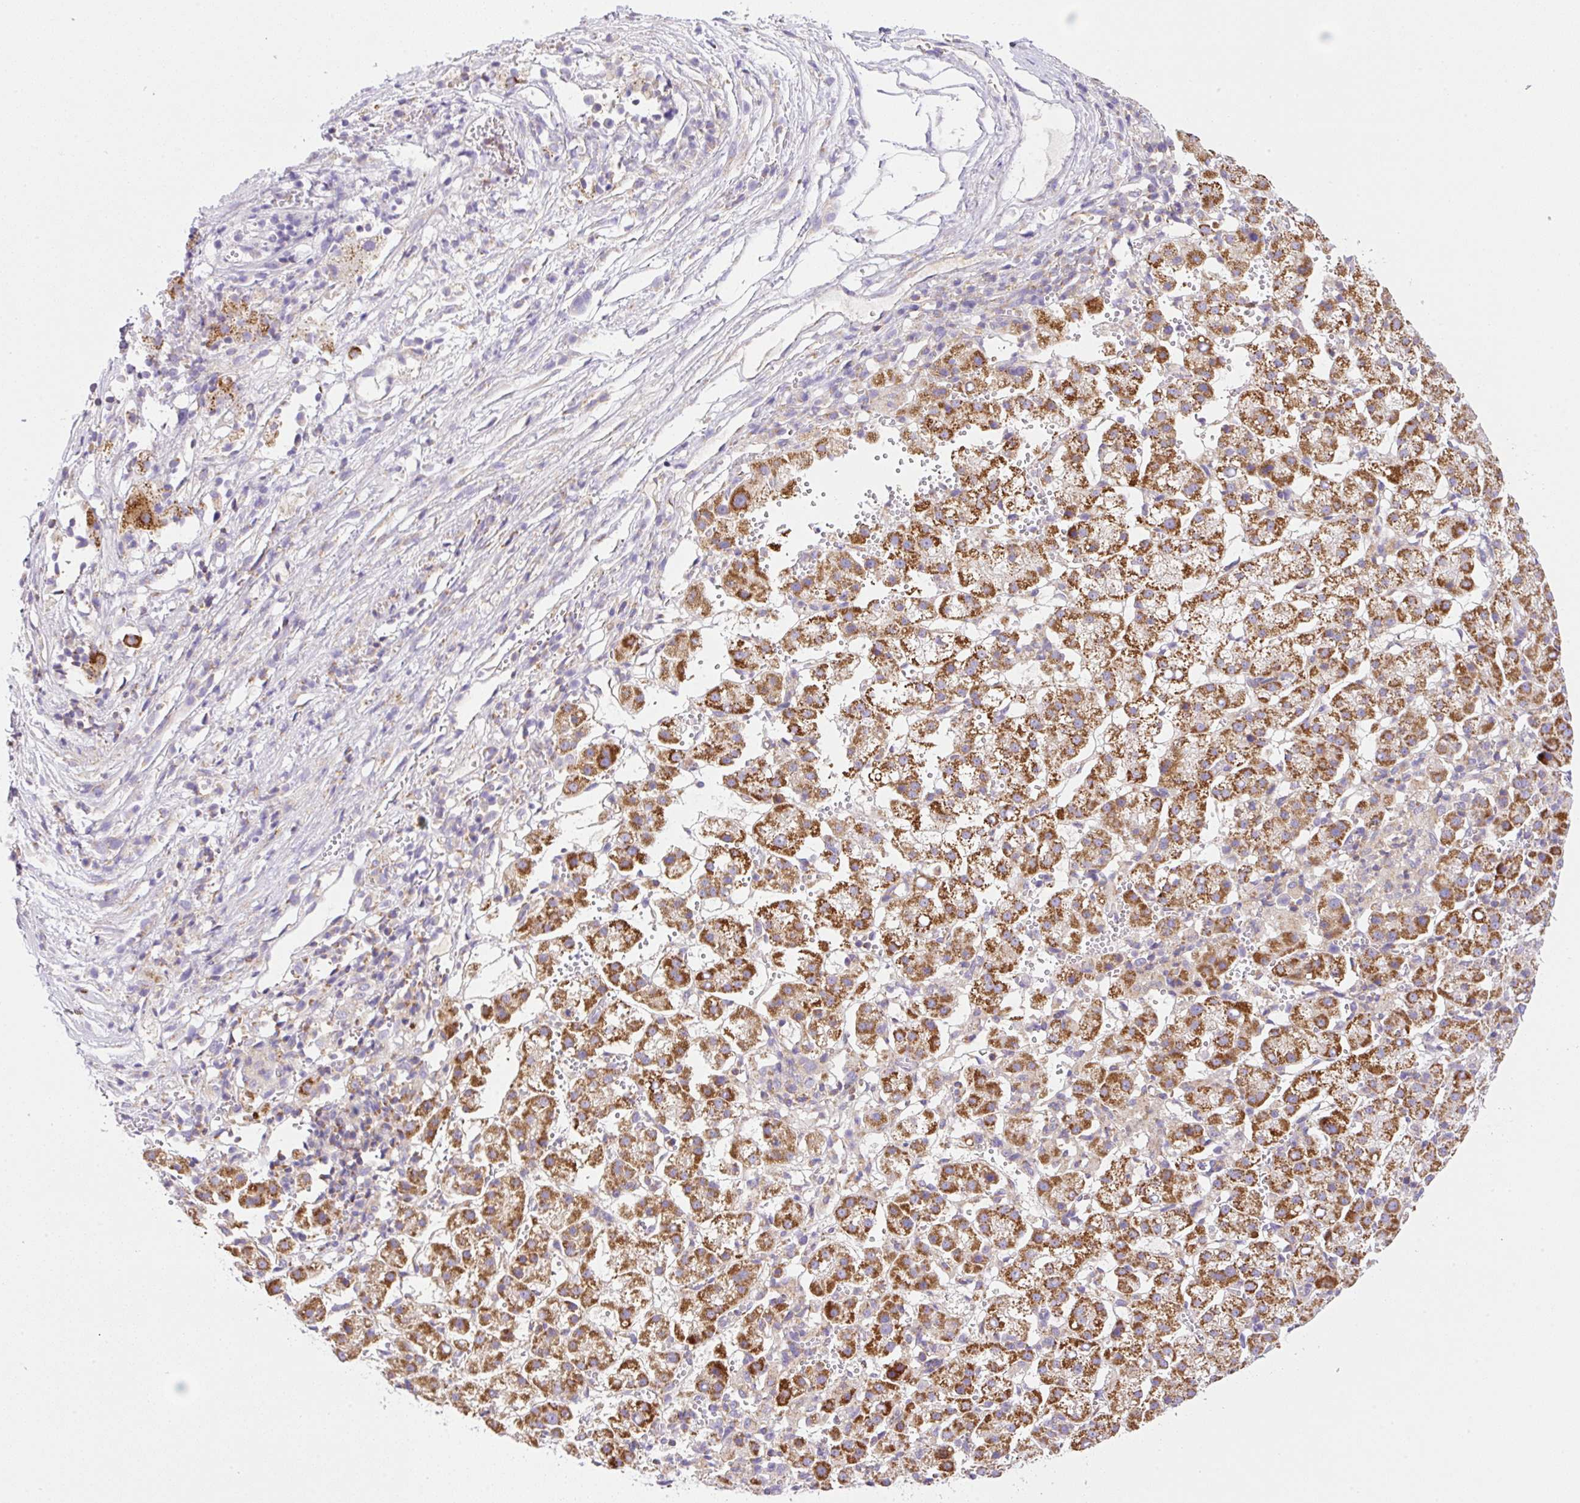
{"staining": {"intensity": "strong", "quantity": ">75%", "location": "cytoplasmic/membranous"}, "tissue": "liver cancer", "cell_type": "Tumor cells", "image_type": "cancer", "snomed": [{"axis": "morphology", "description": "Carcinoma, Hepatocellular, NOS"}, {"axis": "topography", "description": "Liver"}], "caption": "Immunohistochemistry image of human liver cancer stained for a protein (brown), which shows high levels of strong cytoplasmic/membranous positivity in approximately >75% of tumor cells.", "gene": "NF1", "patient": {"sex": "female", "age": 58}}